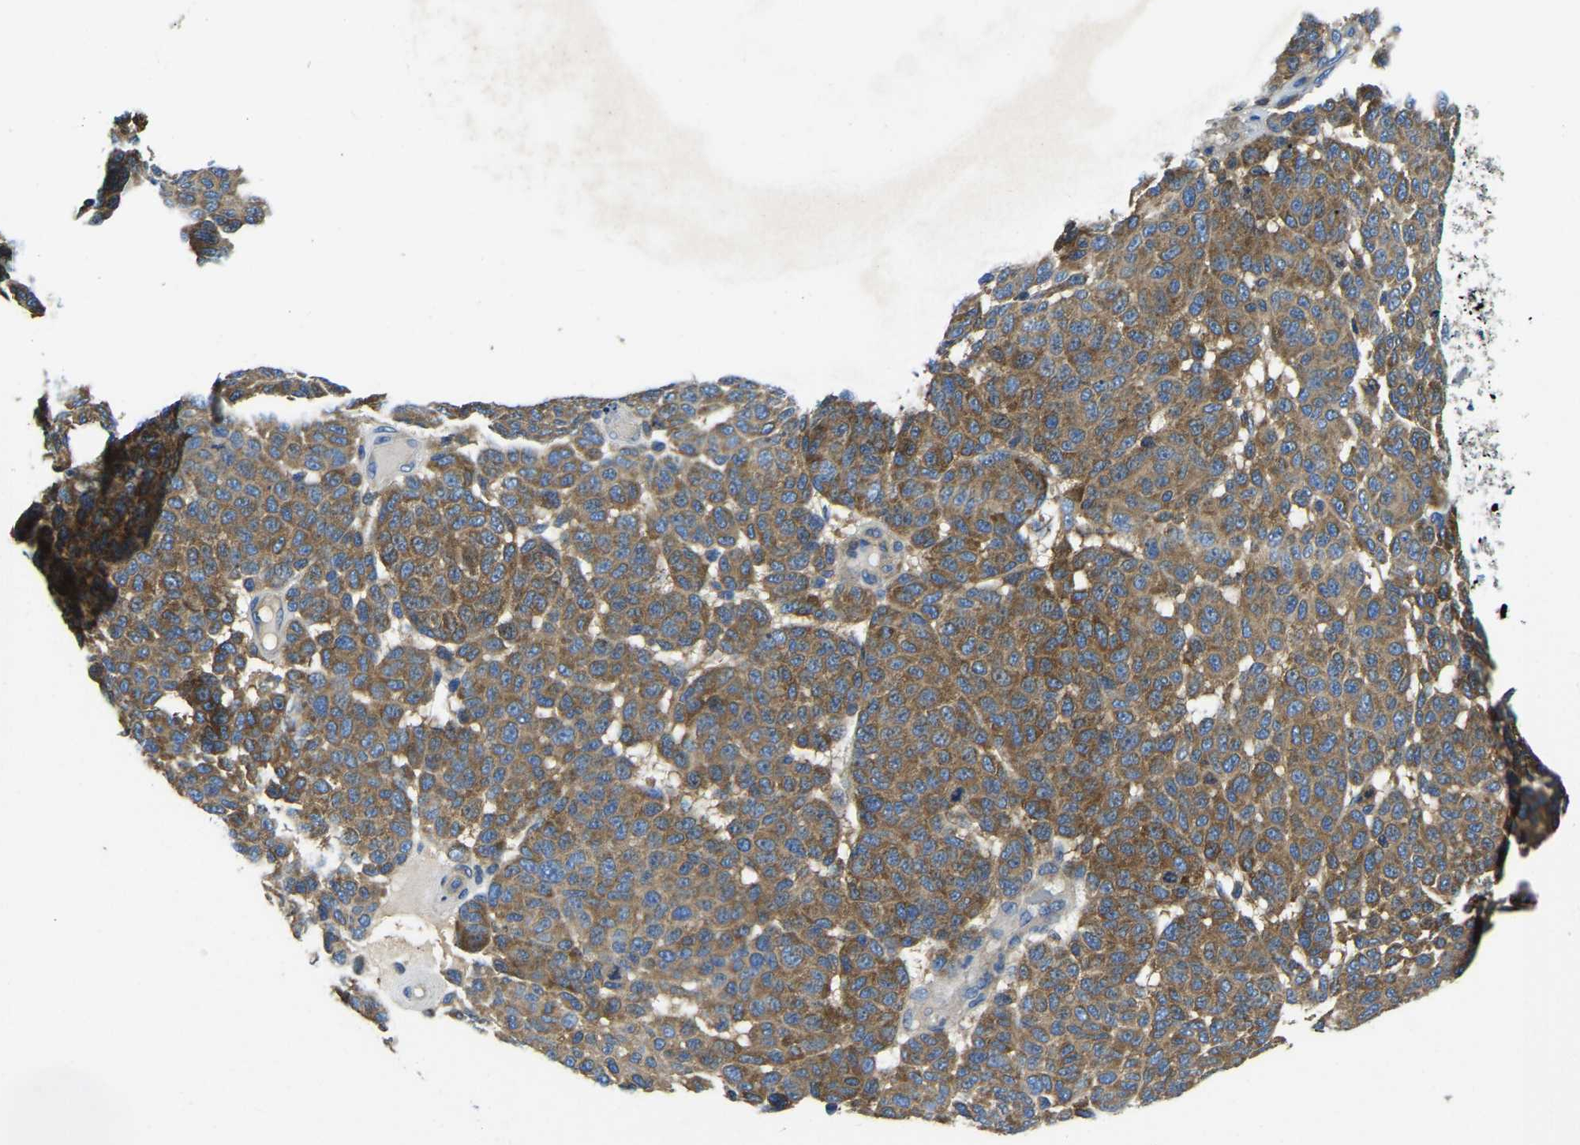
{"staining": {"intensity": "moderate", "quantity": ">75%", "location": "cytoplasmic/membranous"}, "tissue": "melanoma", "cell_type": "Tumor cells", "image_type": "cancer", "snomed": [{"axis": "morphology", "description": "Malignant melanoma, NOS"}, {"axis": "topography", "description": "Skin"}], "caption": "The image shows a brown stain indicating the presence of a protein in the cytoplasmic/membranous of tumor cells in malignant melanoma.", "gene": "STAT2", "patient": {"sex": "male", "age": 59}}